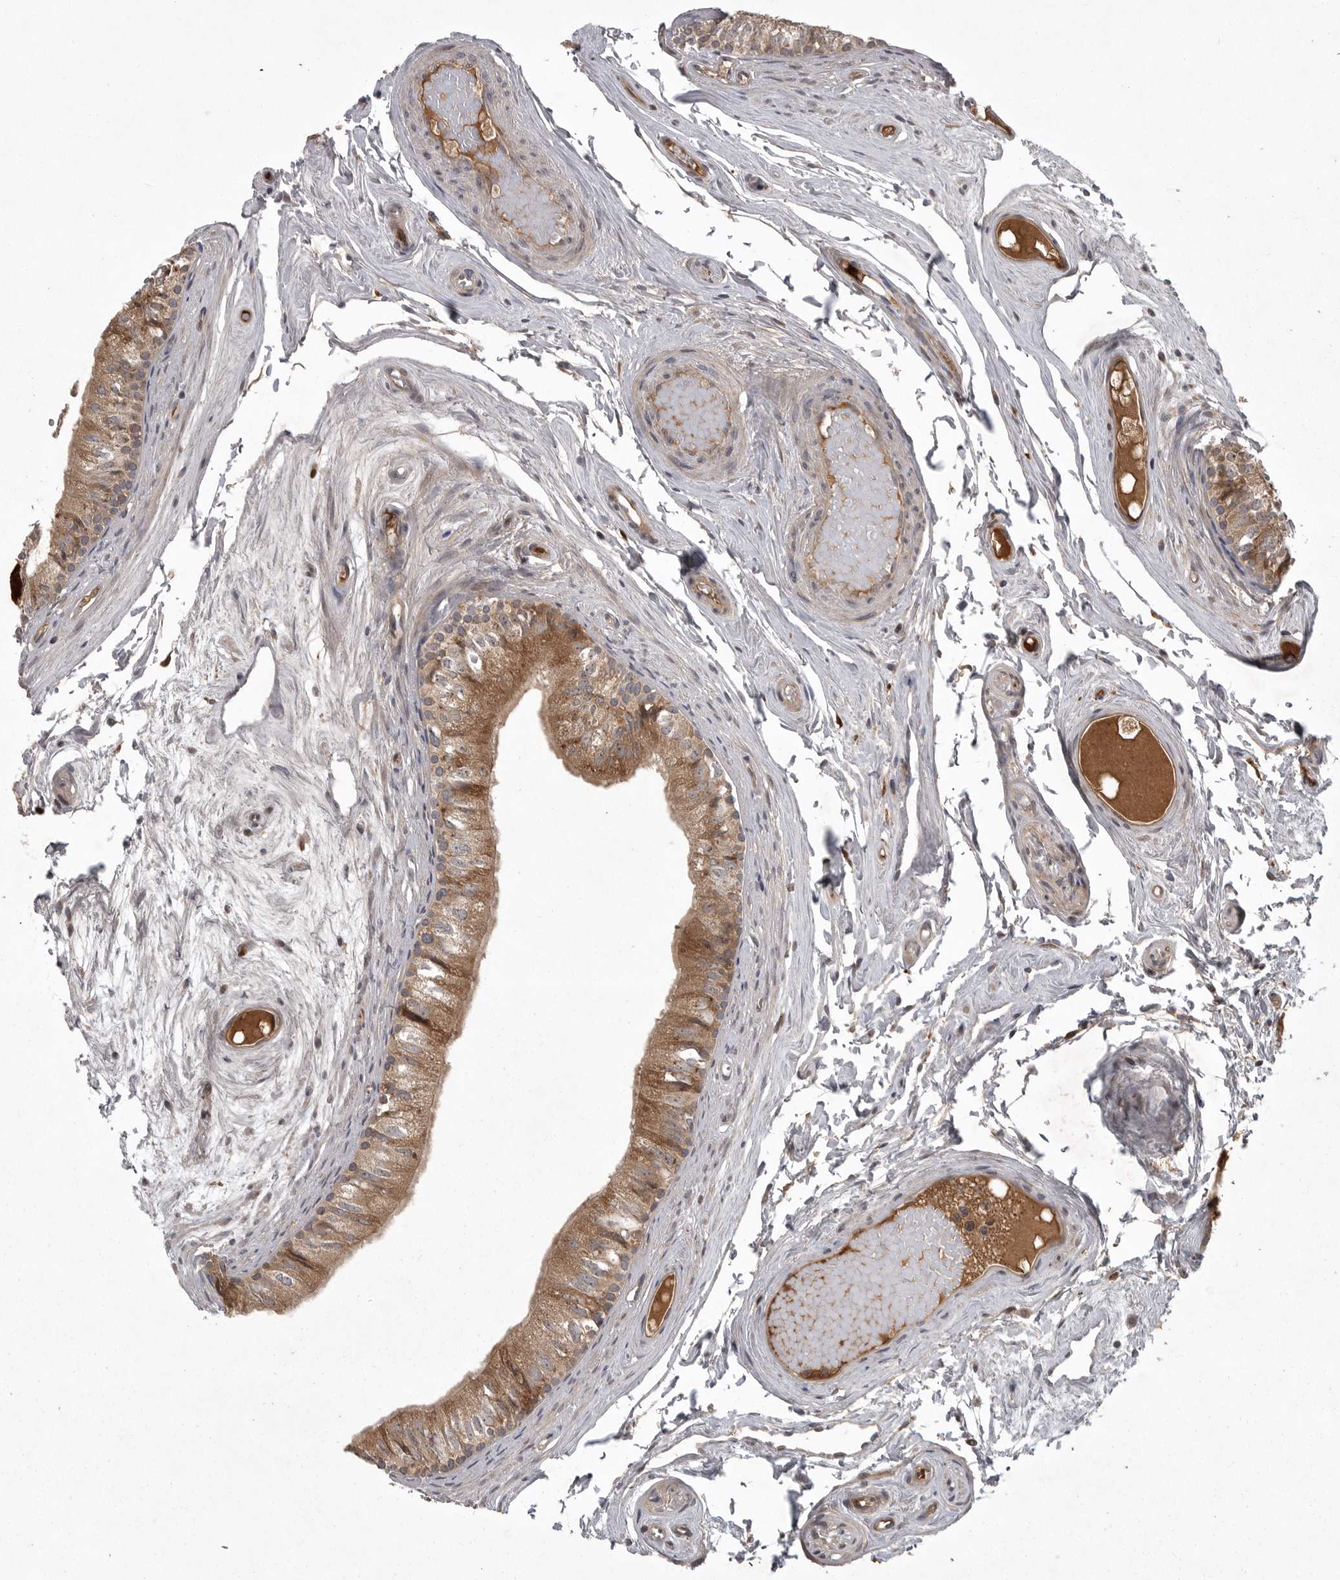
{"staining": {"intensity": "moderate", "quantity": ">75%", "location": "cytoplasmic/membranous"}, "tissue": "epididymis", "cell_type": "Glandular cells", "image_type": "normal", "snomed": [{"axis": "morphology", "description": "Normal tissue, NOS"}, {"axis": "topography", "description": "Epididymis"}], "caption": "Protein staining of benign epididymis displays moderate cytoplasmic/membranous expression in approximately >75% of glandular cells.", "gene": "GPR31", "patient": {"sex": "male", "age": 79}}